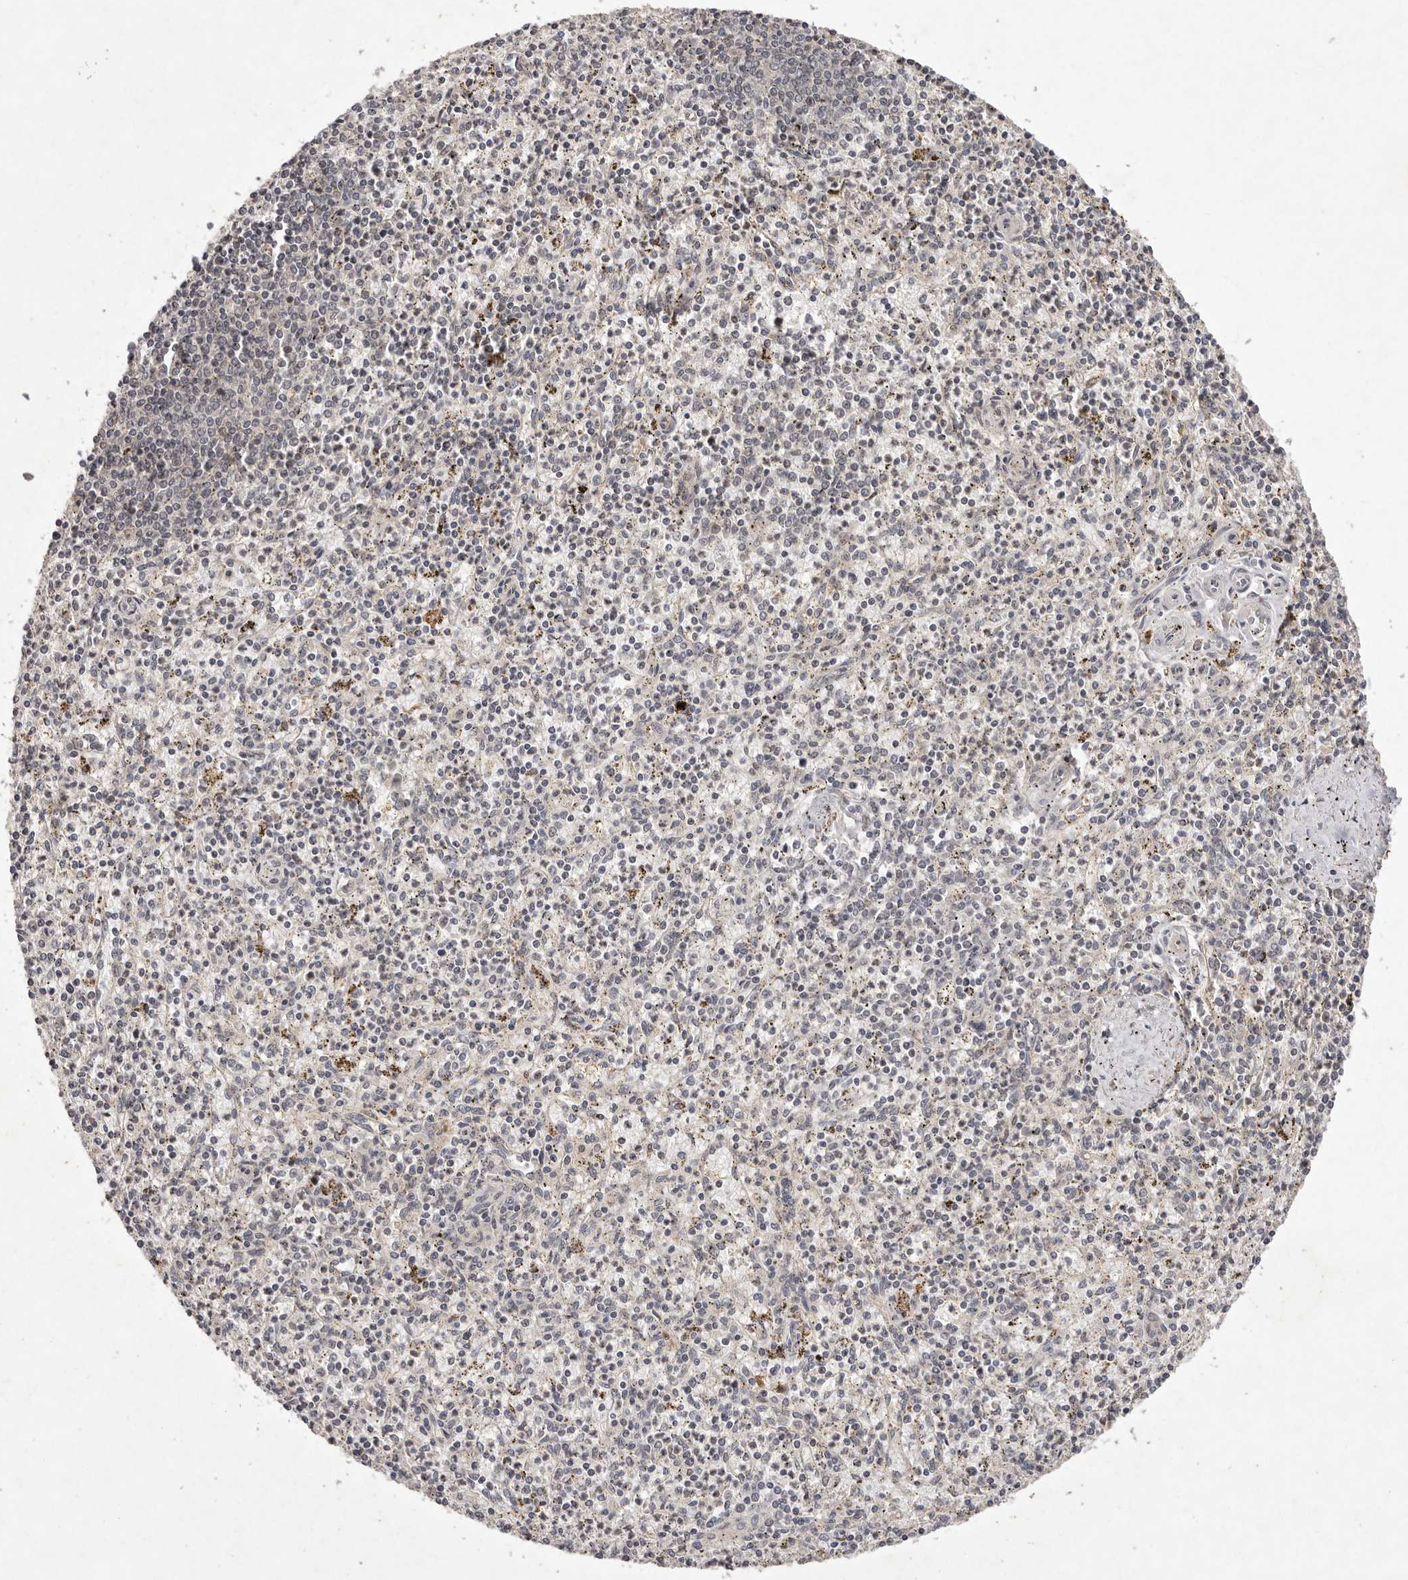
{"staining": {"intensity": "negative", "quantity": "none", "location": "none"}, "tissue": "spleen", "cell_type": "Cells in red pulp", "image_type": "normal", "snomed": [{"axis": "morphology", "description": "Normal tissue, NOS"}, {"axis": "topography", "description": "Spleen"}], "caption": "An immunohistochemistry (IHC) micrograph of unremarkable spleen is shown. There is no staining in cells in red pulp of spleen. Brightfield microscopy of immunohistochemistry (IHC) stained with DAB (brown) and hematoxylin (blue), captured at high magnification.", "gene": "BUD31", "patient": {"sex": "male", "age": 72}}